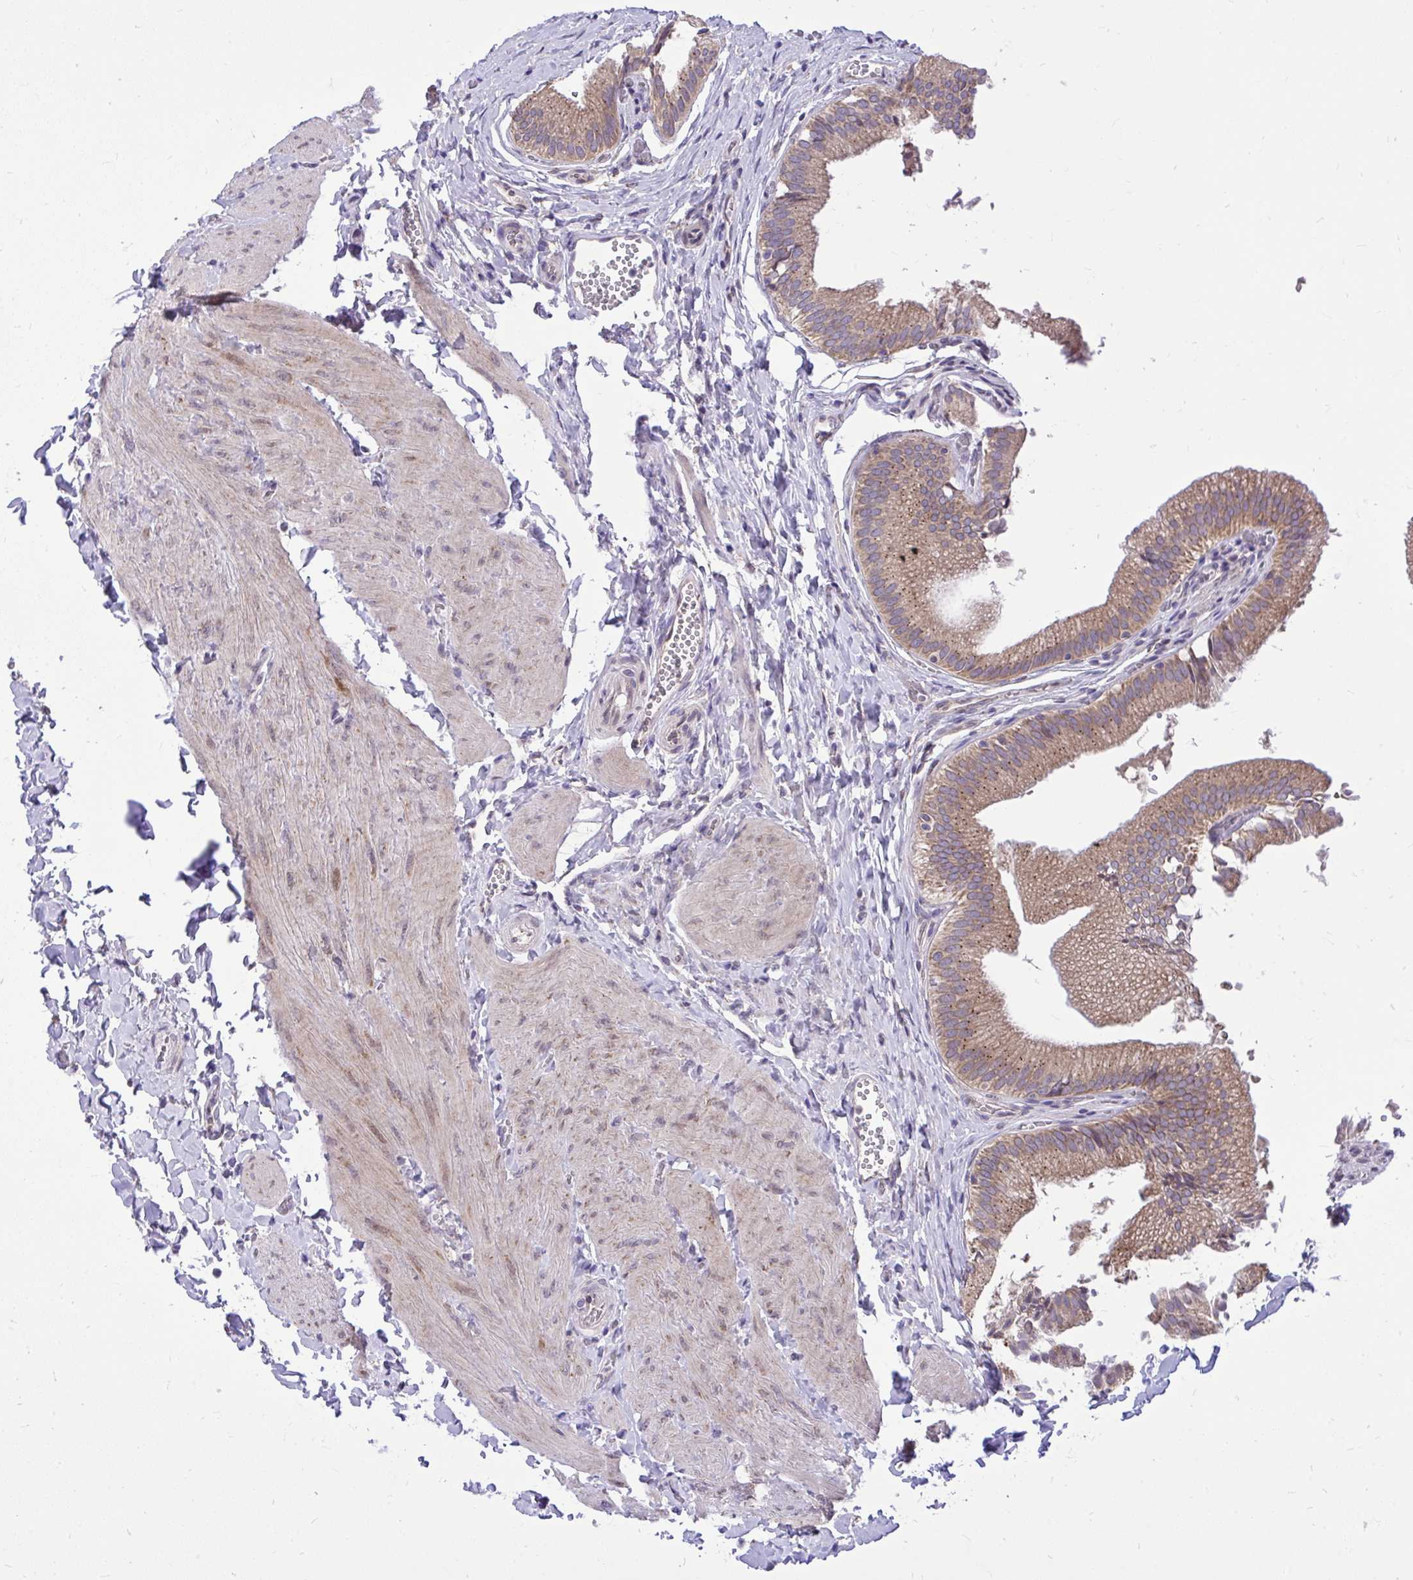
{"staining": {"intensity": "moderate", "quantity": "25%-75%", "location": "cytoplasmic/membranous"}, "tissue": "gallbladder", "cell_type": "Glandular cells", "image_type": "normal", "snomed": [{"axis": "morphology", "description": "Normal tissue, NOS"}, {"axis": "topography", "description": "Gallbladder"}, {"axis": "topography", "description": "Peripheral nerve tissue"}], "caption": "Brown immunohistochemical staining in benign gallbladder reveals moderate cytoplasmic/membranous positivity in approximately 25%-75% of glandular cells. (DAB (3,3'-diaminobenzidine) IHC with brightfield microscopy, high magnification).", "gene": "CEACAM18", "patient": {"sex": "male", "age": 17}}